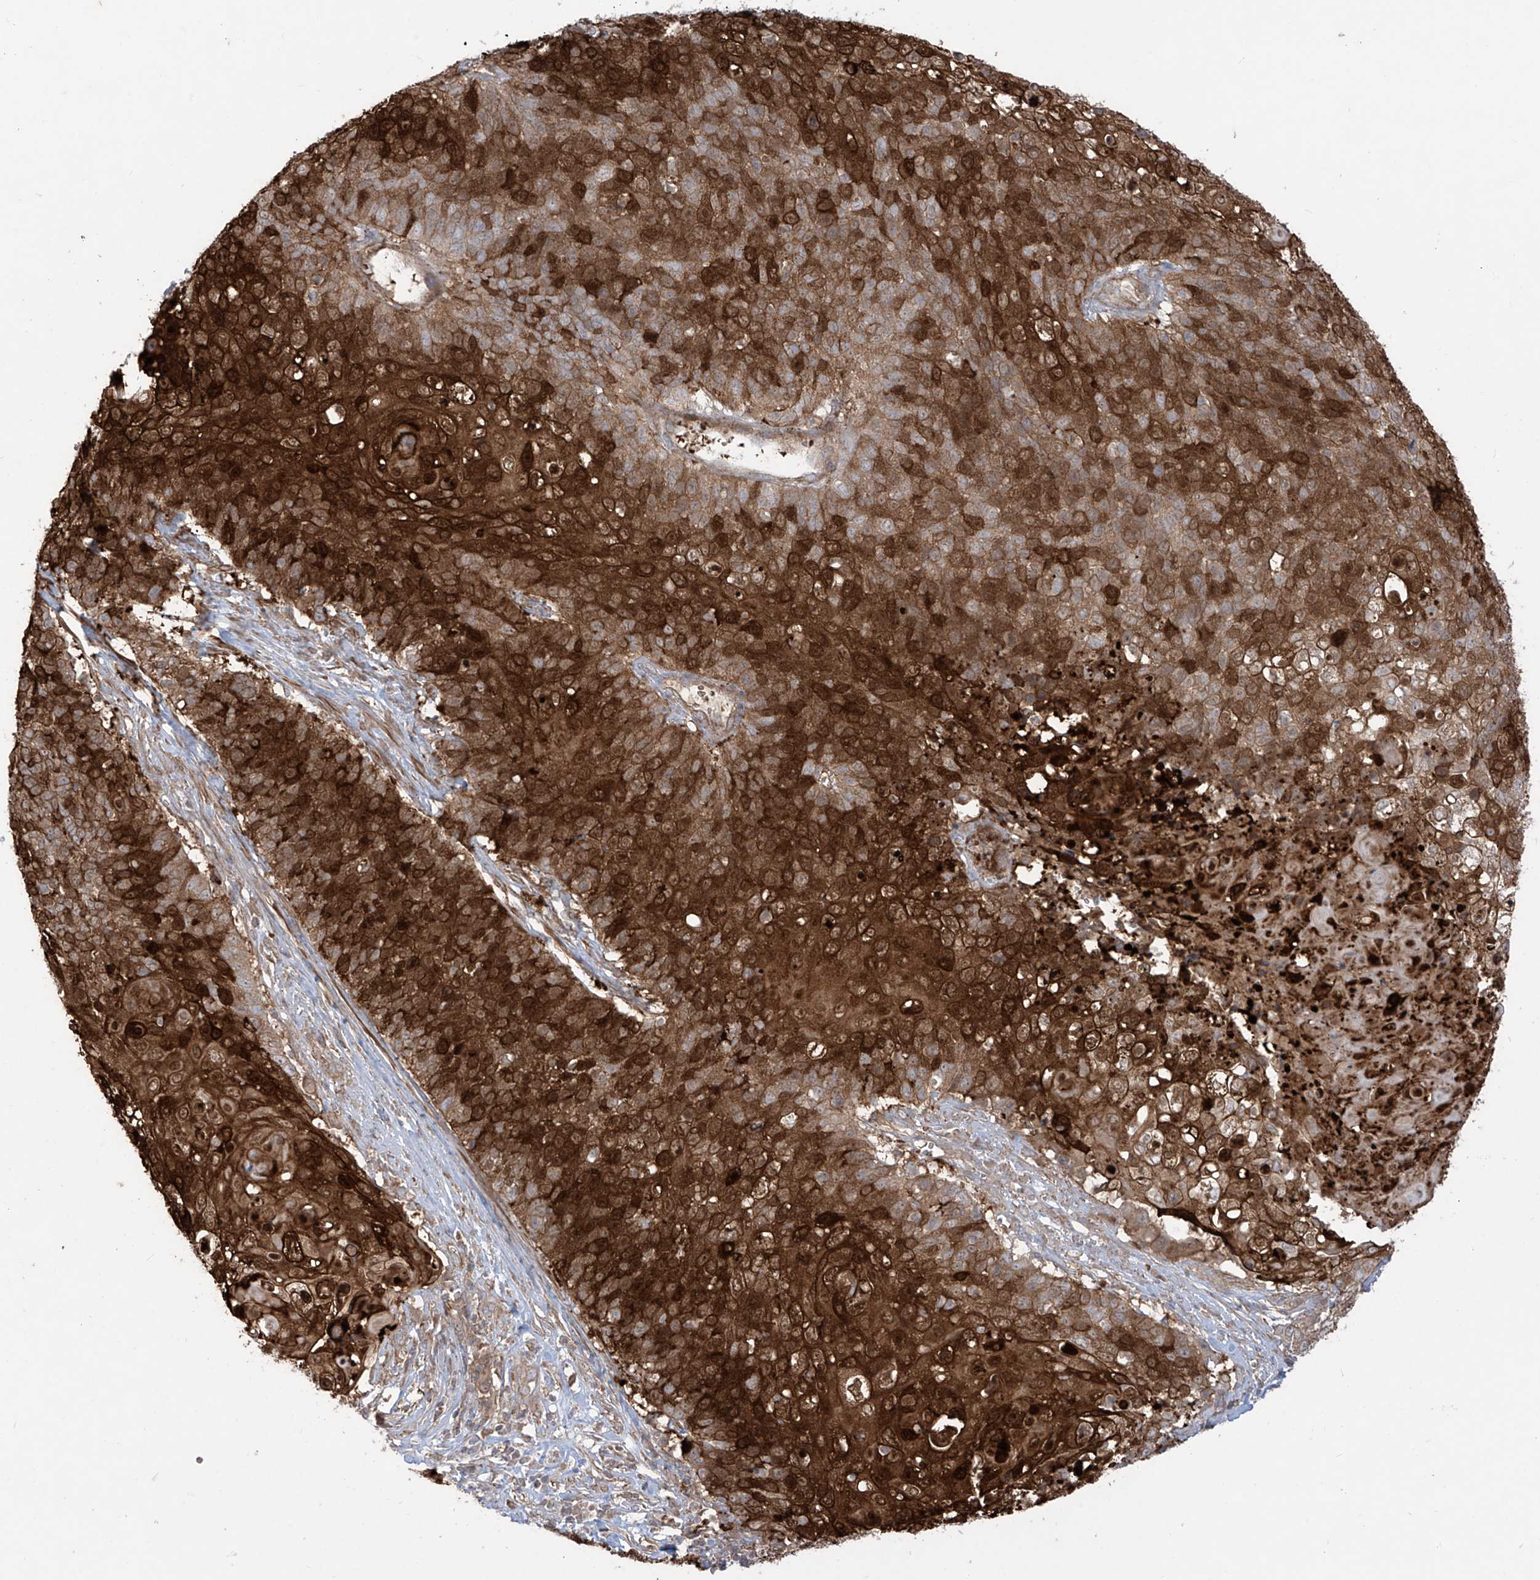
{"staining": {"intensity": "strong", "quantity": ">75%", "location": "cytoplasmic/membranous"}, "tissue": "cervical cancer", "cell_type": "Tumor cells", "image_type": "cancer", "snomed": [{"axis": "morphology", "description": "Squamous cell carcinoma, NOS"}, {"axis": "topography", "description": "Cervix"}], "caption": "Brown immunohistochemical staining in cervical squamous cell carcinoma shows strong cytoplasmic/membranous staining in about >75% of tumor cells.", "gene": "TRMU", "patient": {"sex": "female", "age": 39}}